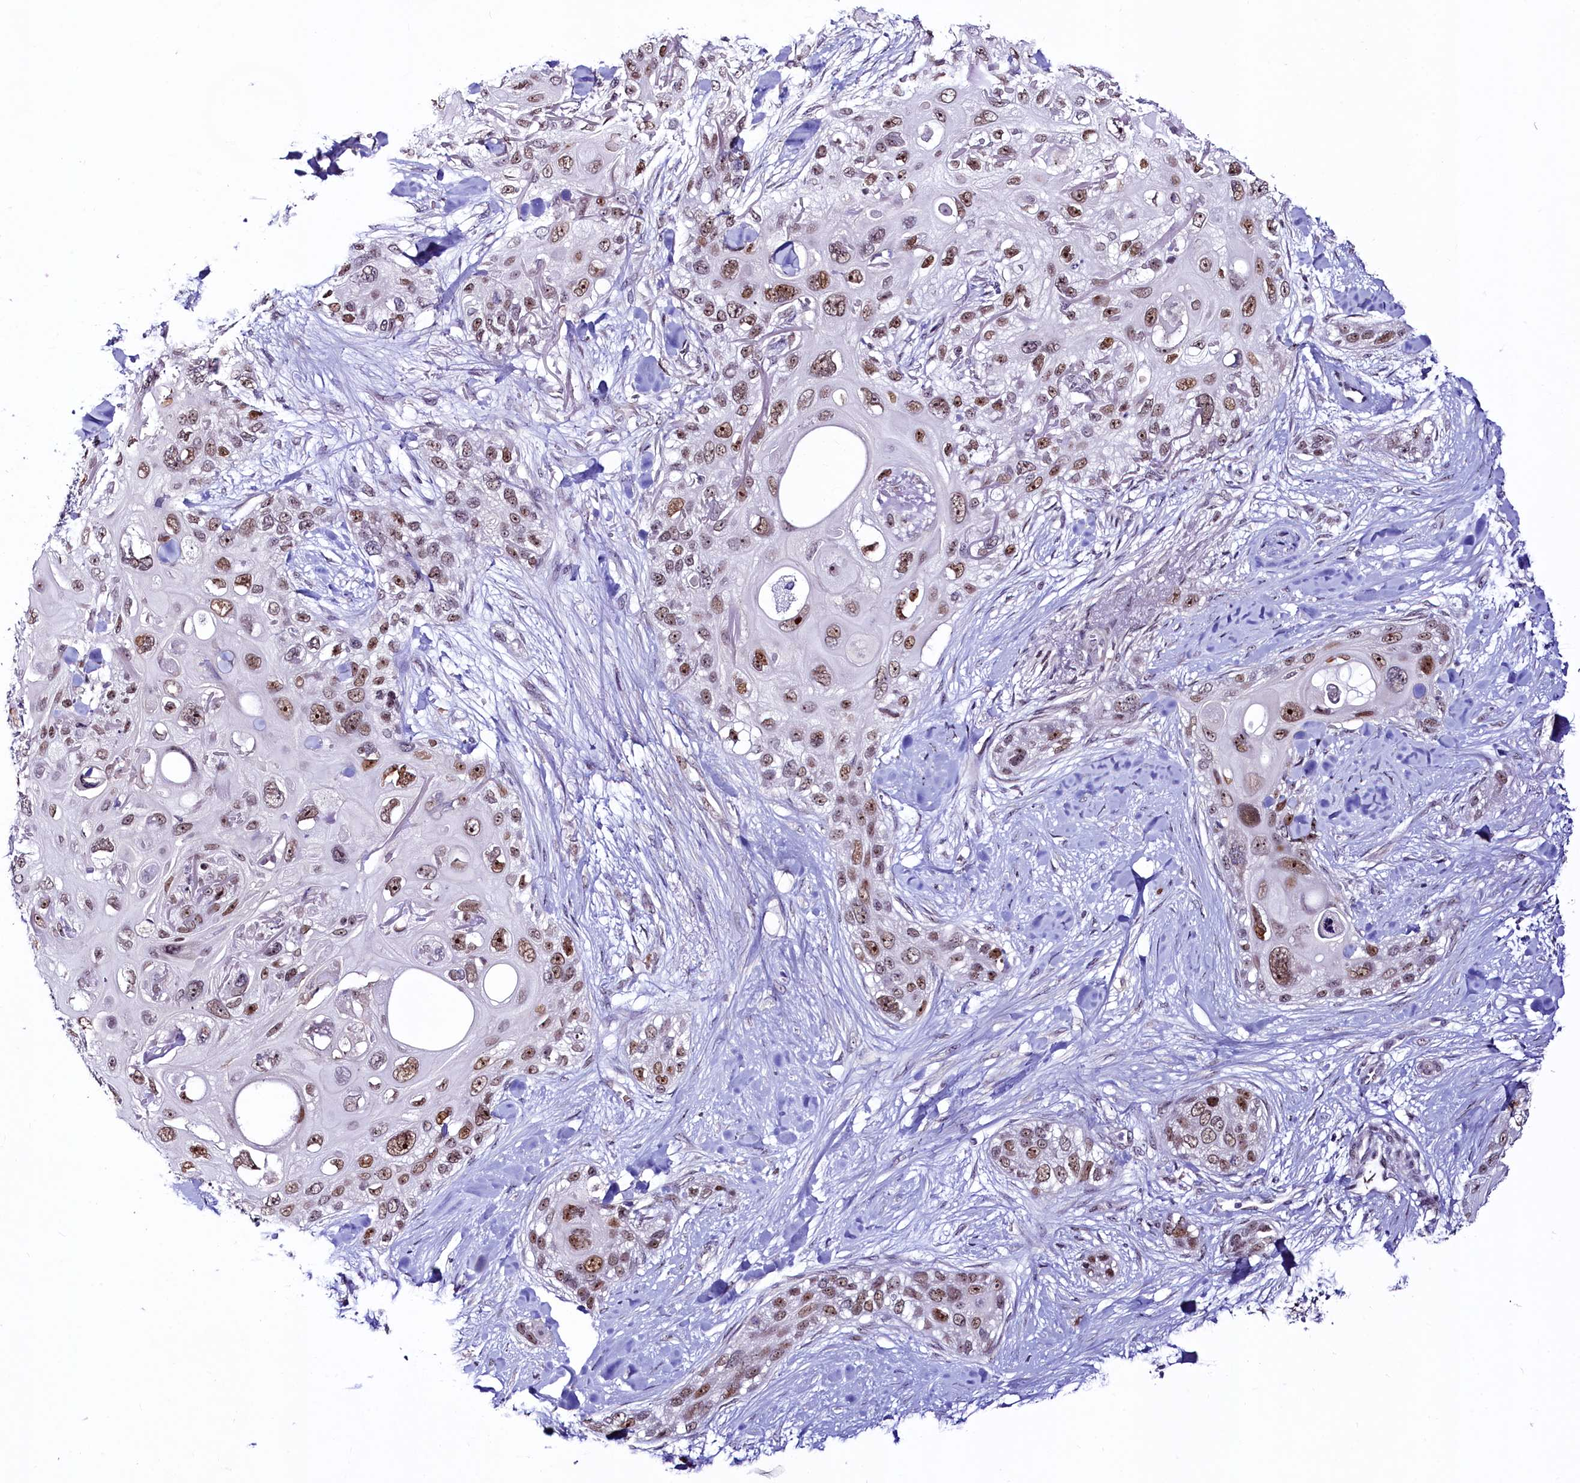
{"staining": {"intensity": "moderate", "quantity": ">75%", "location": "nuclear"}, "tissue": "skin cancer", "cell_type": "Tumor cells", "image_type": "cancer", "snomed": [{"axis": "morphology", "description": "Normal tissue, NOS"}, {"axis": "morphology", "description": "Squamous cell carcinoma, NOS"}, {"axis": "topography", "description": "Skin"}], "caption": "Brown immunohistochemical staining in skin cancer shows moderate nuclear staining in approximately >75% of tumor cells. The protein of interest is stained brown, and the nuclei are stained in blue (DAB IHC with brightfield microscopy, high magnification).", "gene": "LEUTX", "patient": {"sex": "male", "age": 72}}